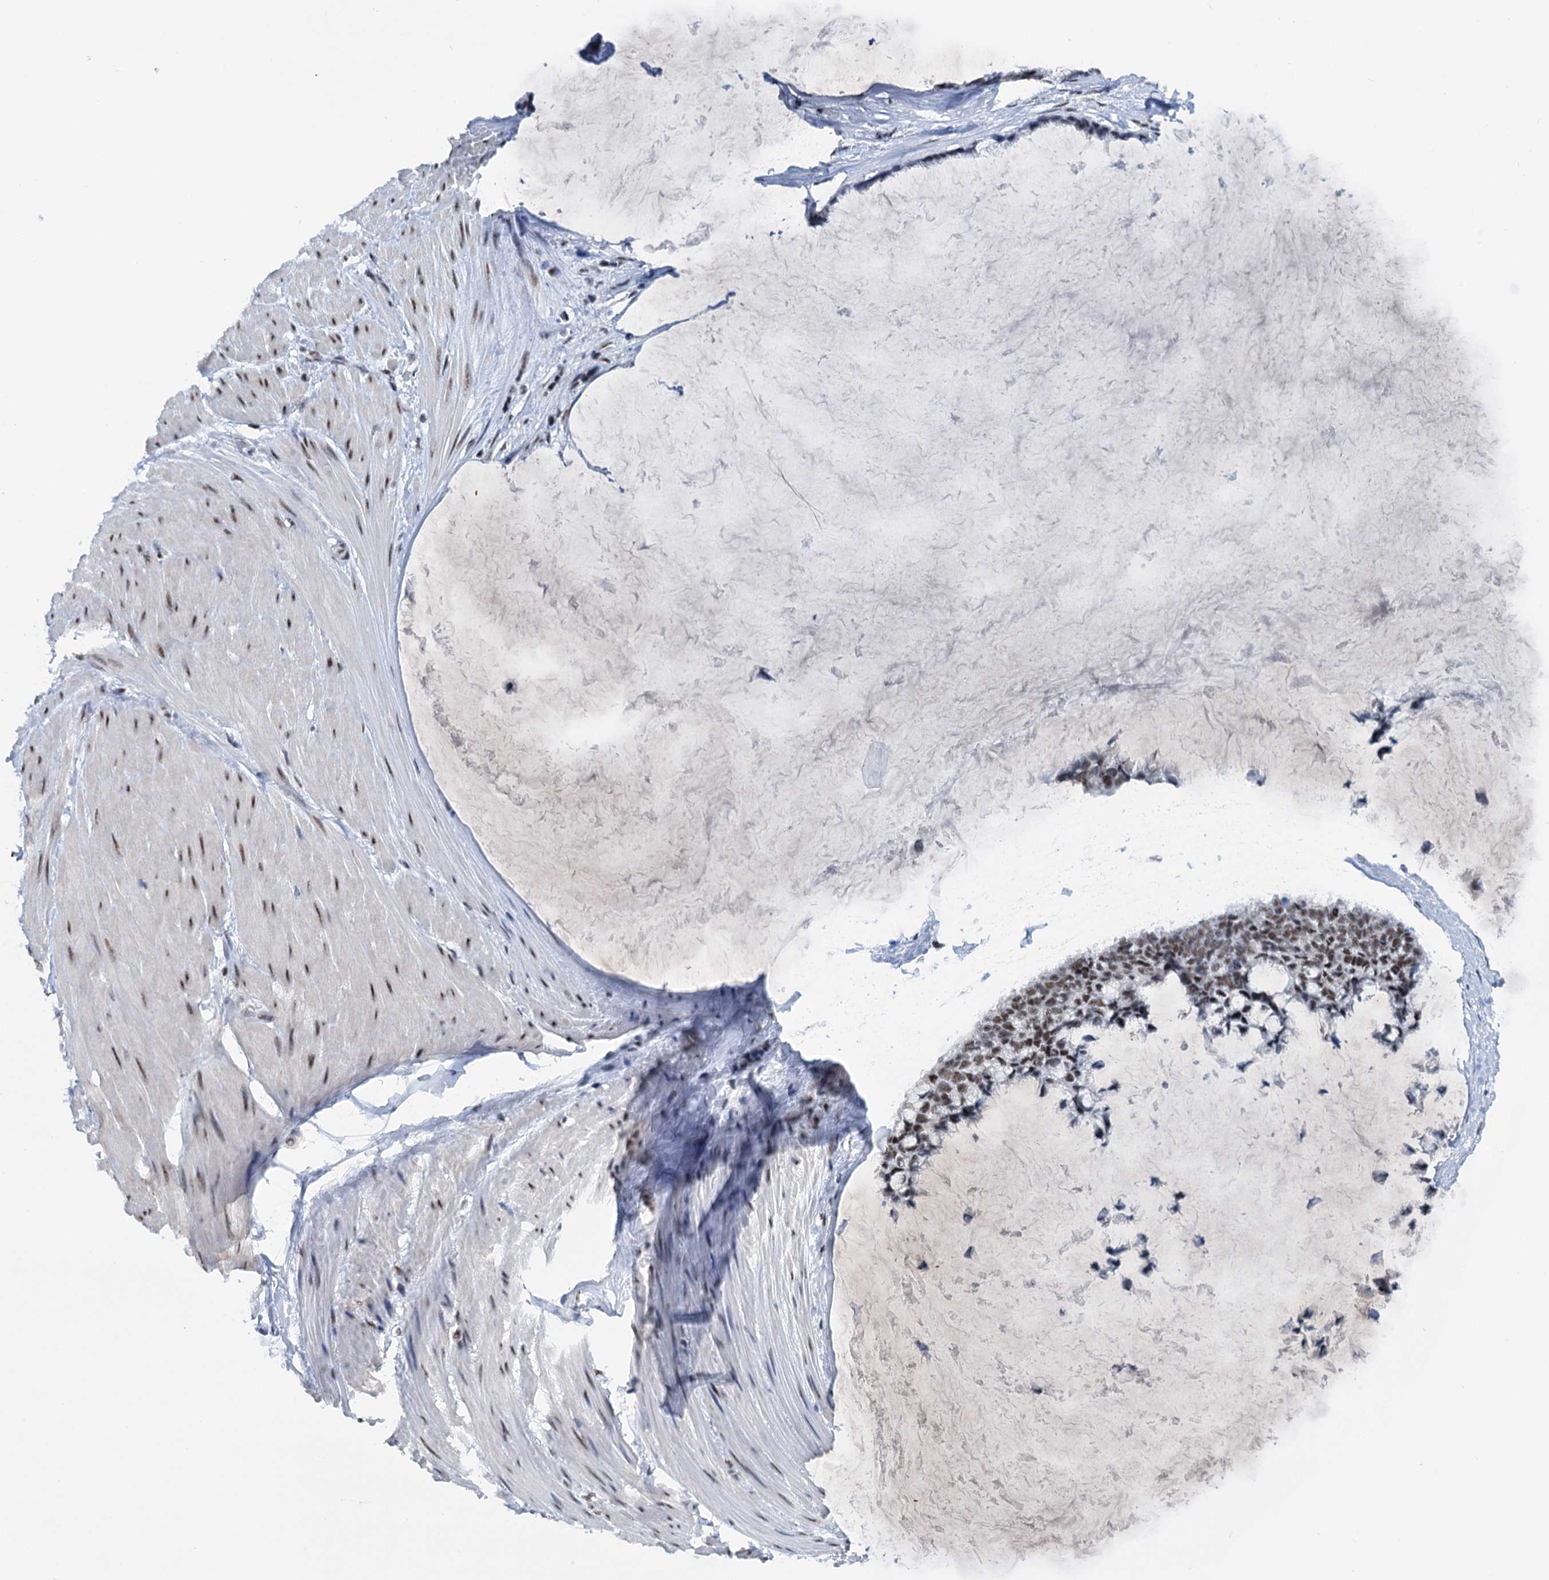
{"staining": {"intensity": "moderate", "quantity": ">75%", "location": "nuclear"}, "tissue": "ovarian cancer", "cell_type": "Tumor cells", "image_type": "cancer", "snomed": [{"axis": "morphology", "description": "Cystadenocarcinoma, mucinous, NOS"}, {"axis": "topography", "description": "Ovary"}], "caption": "Immunohistochemical staining of human mucinous cystadenocarcinoma (ovarian) displays medium levels of moderate nuclear protein staining in approximately >75% of tumor cells.", "gene": "SREK1", "patient": {"sex": "female", "age": 39}}